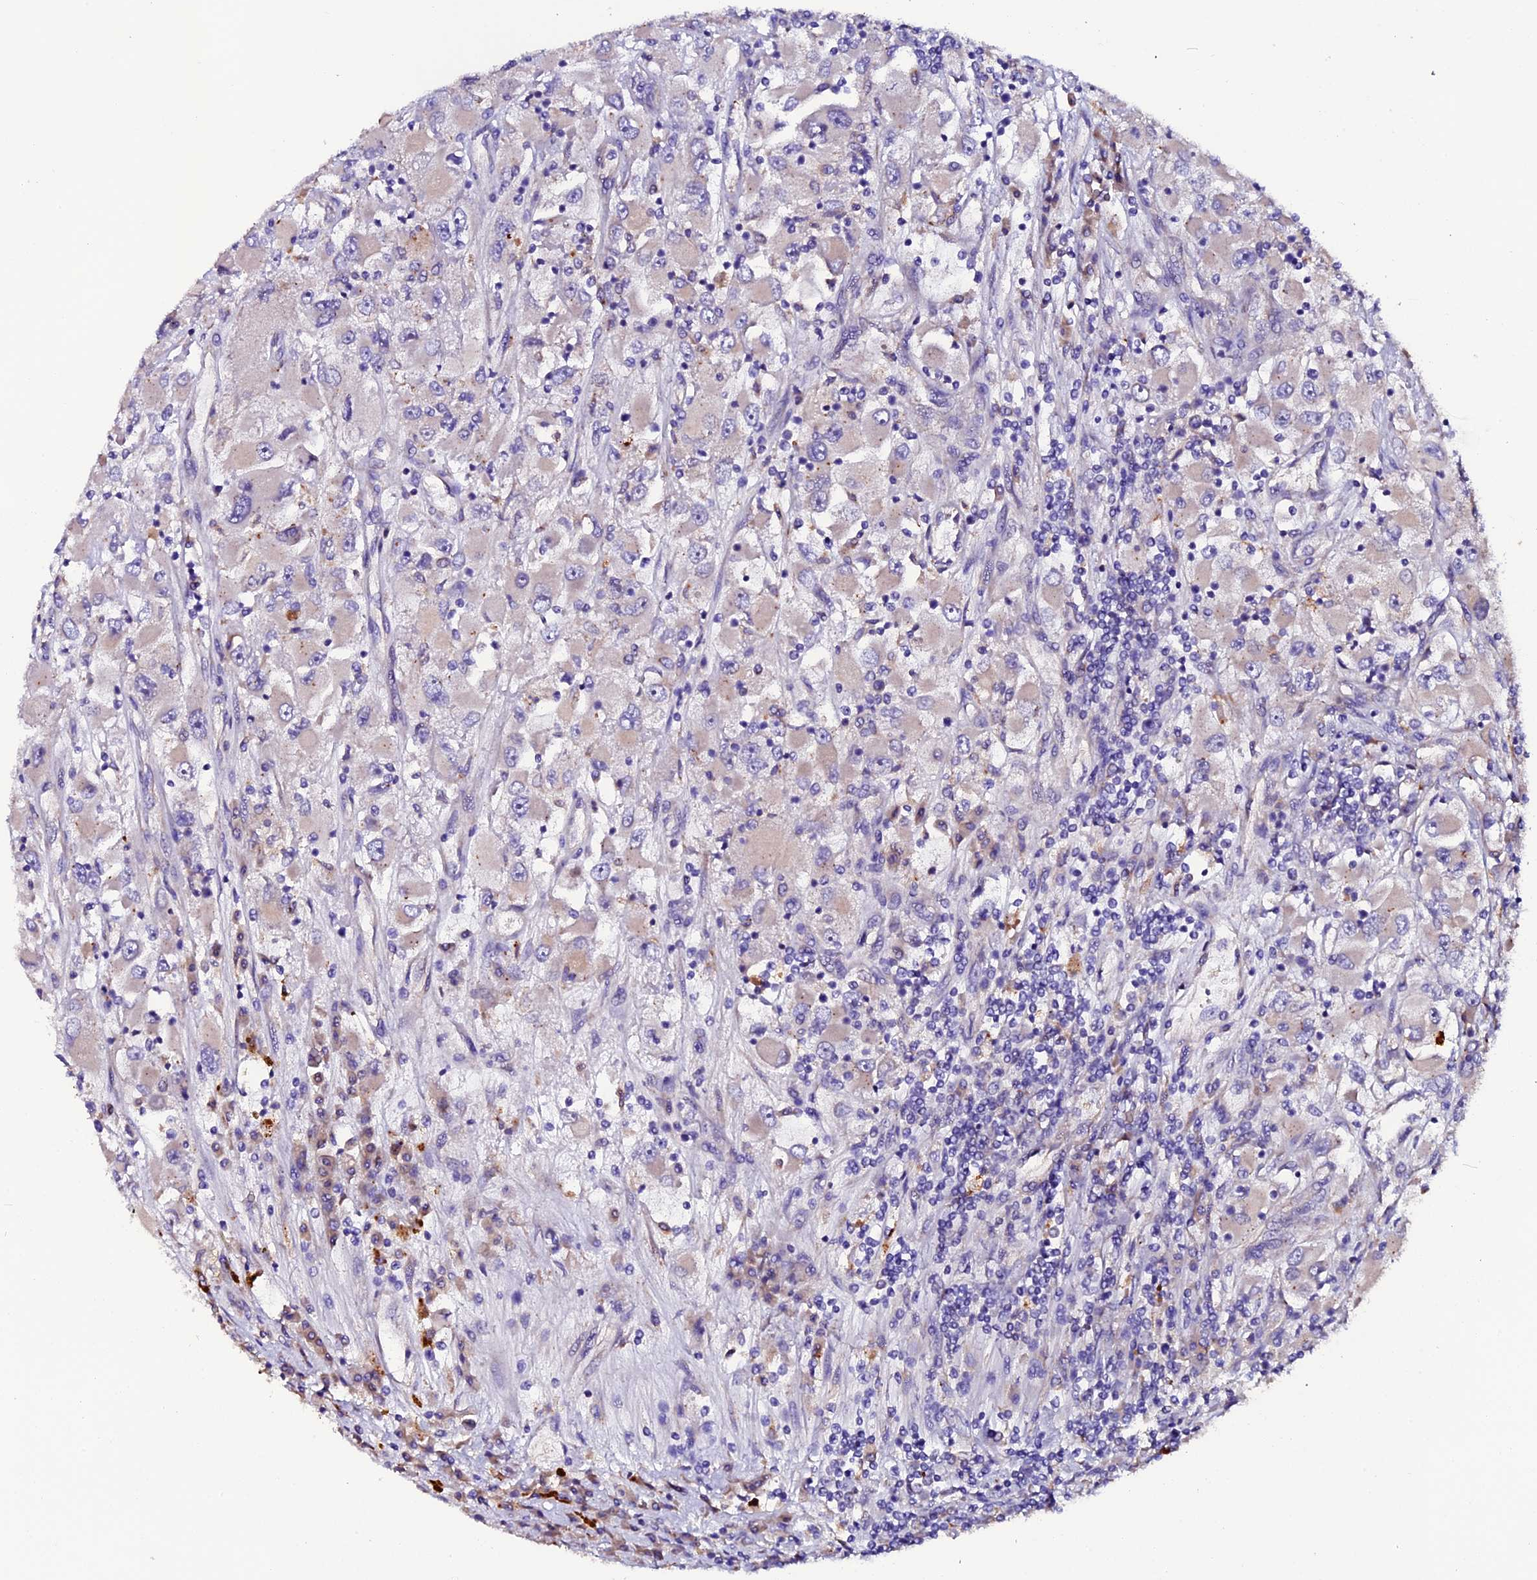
{"staining": {"intensity": "negative", "quantity": "none", "location": "none"}, "tissue": "renal cancer", "cell_type": "Tumor cells", "image_type": "cancer", "snomed": [{"axis": "morphology", "description": "Adenocarcinoma, NOS"}, {"axis": "topography", "description": "Kidney"}], "caption": "IHC of human renal cancer (adenocarcinoma) displays no staining in tumor cells. (Immunohistochemistry, brightfield microscopy, high magnification).", "gene": "CLN5", "patient": {"sex": "female", "age": 52}}